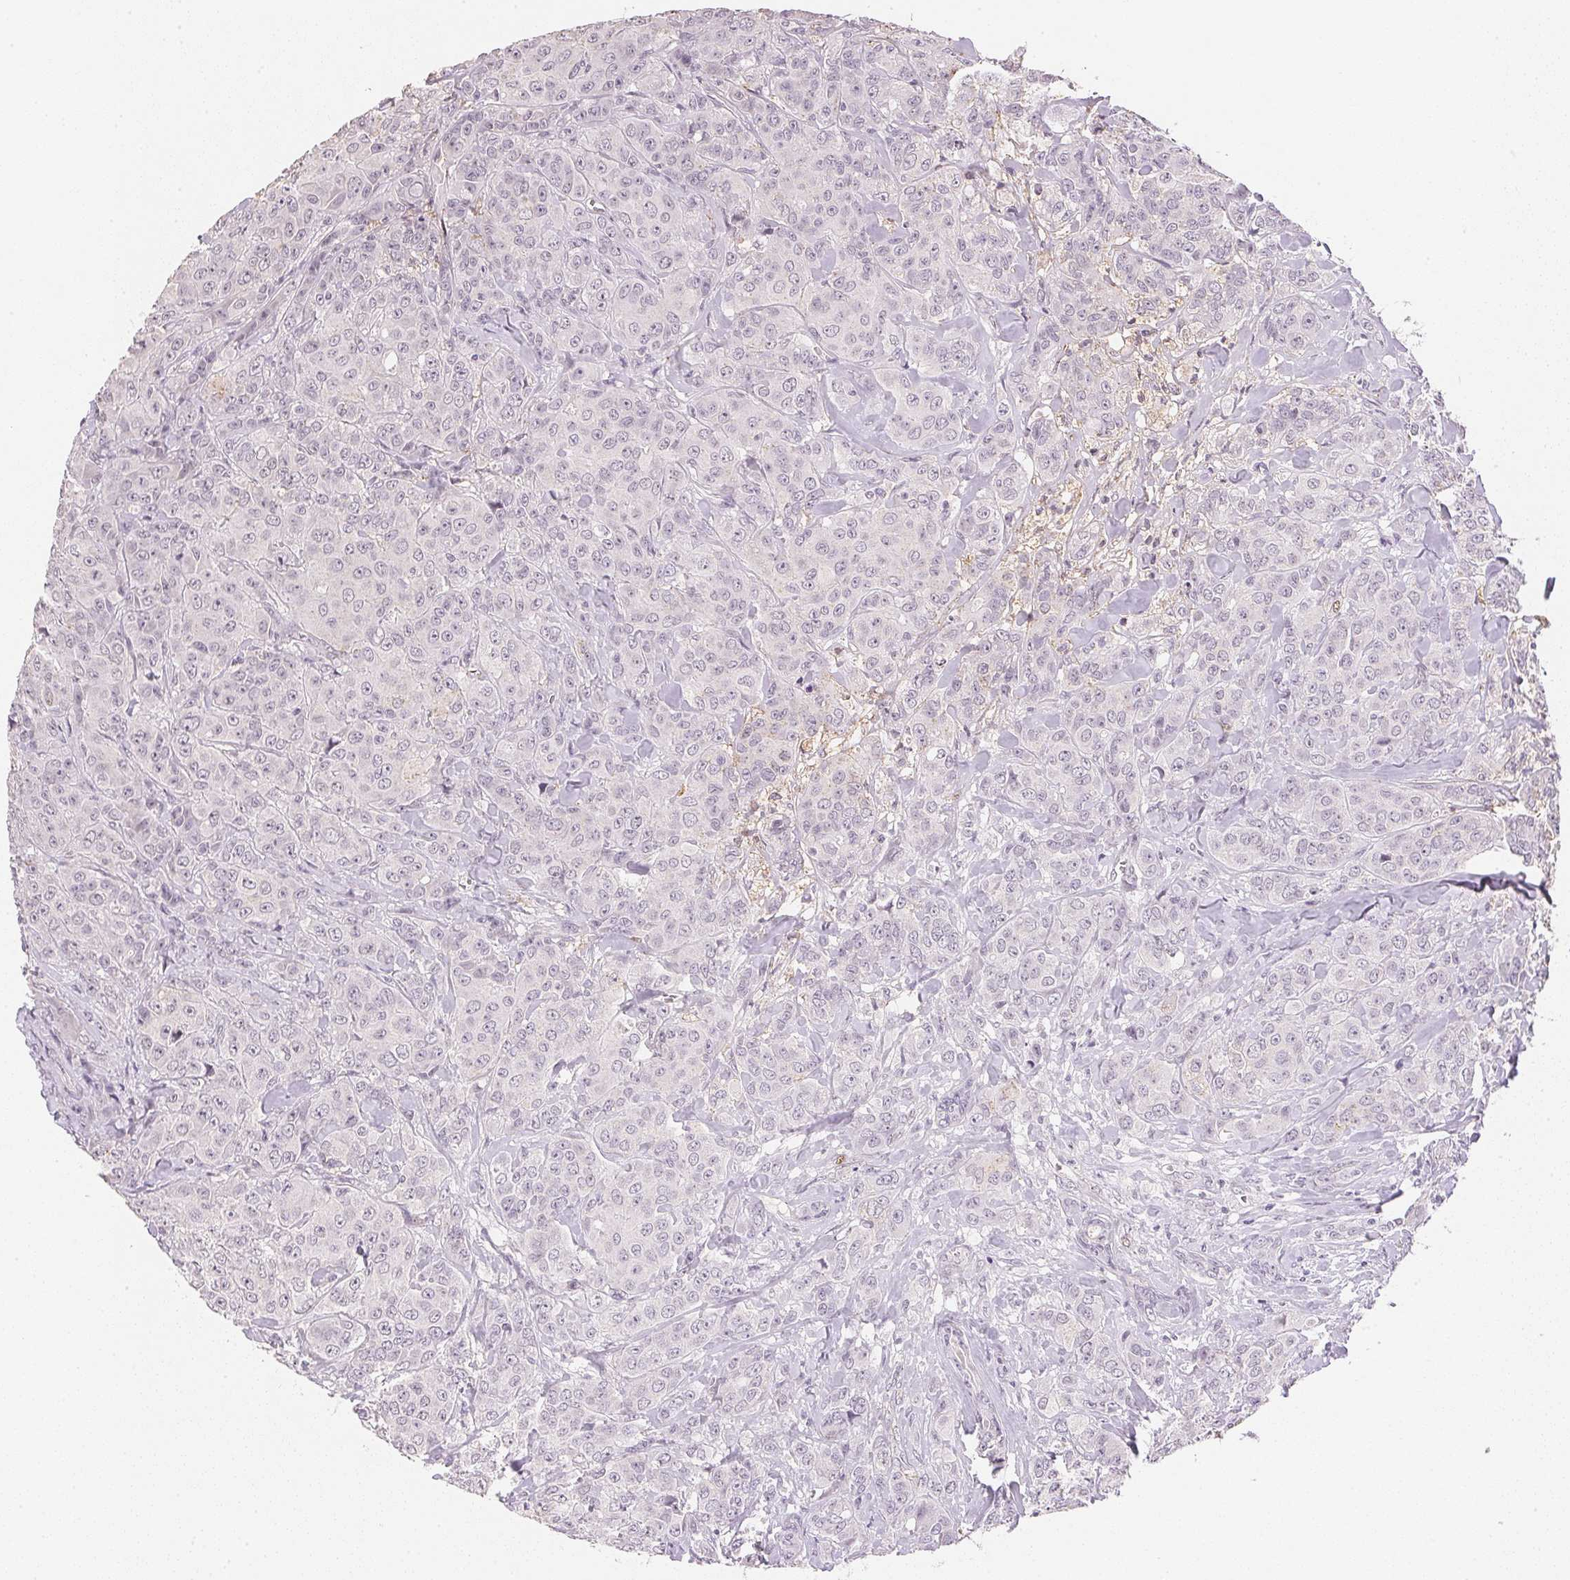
{"staining": {"intensity": "negative", "quantity": "none", "location": "none"}, "tissue": "breast cancer", "cell_type": "Tumor cells", "image_type": "cancer", "snomed": [{"axis": "morphology", "description": "Normal tissue, NOS"}, {"axis": "morphology", "description": "Duct carcinoma"}, {"axis": "topography", "description": "Breast"}], "caption": "Invasive ductal carcinoma (breast) was stained to show a protein in brown. There is no significant staining in tumor cells.", "gene": "SMTN", "patient": {"sex": "female", "age": 43}}